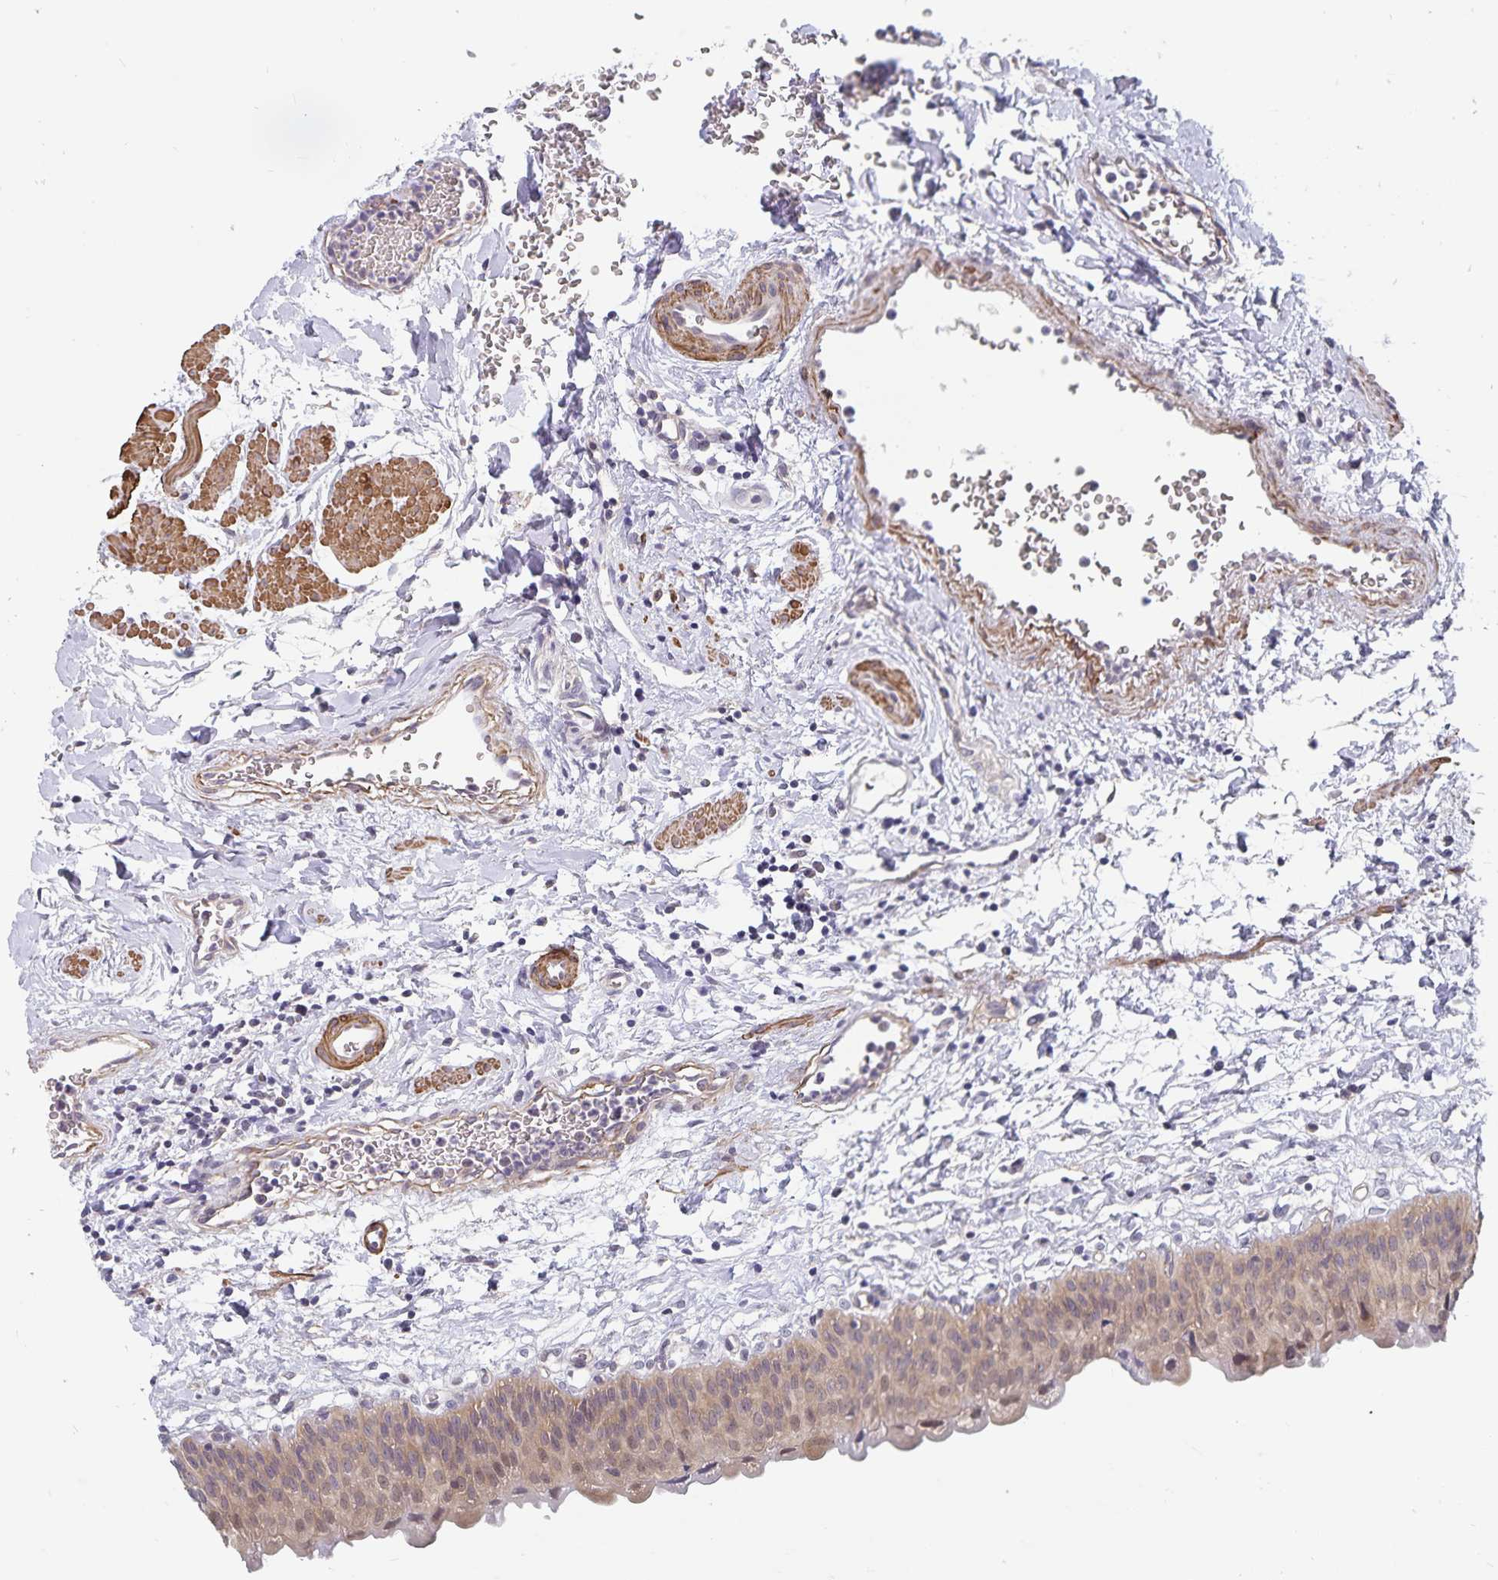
{"staining": {"intensity": "moderate", "quantity": "<25%", "location": "cytoplasmic/membranous,nuclear"}, "tissue": "urinary bladder", "cell_type": "Urothelial cells", "image_type": "normal", "snomed": [{"axis": "morphology", "description": "Normal tissue, NOS"}, {"axis": "topography", "description": "Urinary bladder"}], "caption": "Brown immunohistochemical staining in benign urinary bladder reveals moderate cytoplasmic/membranous,nuclear positivity in about <25% of urothelial cells.", "gene": "BAG6", "patient": {"sex": "male", "age": 55}}